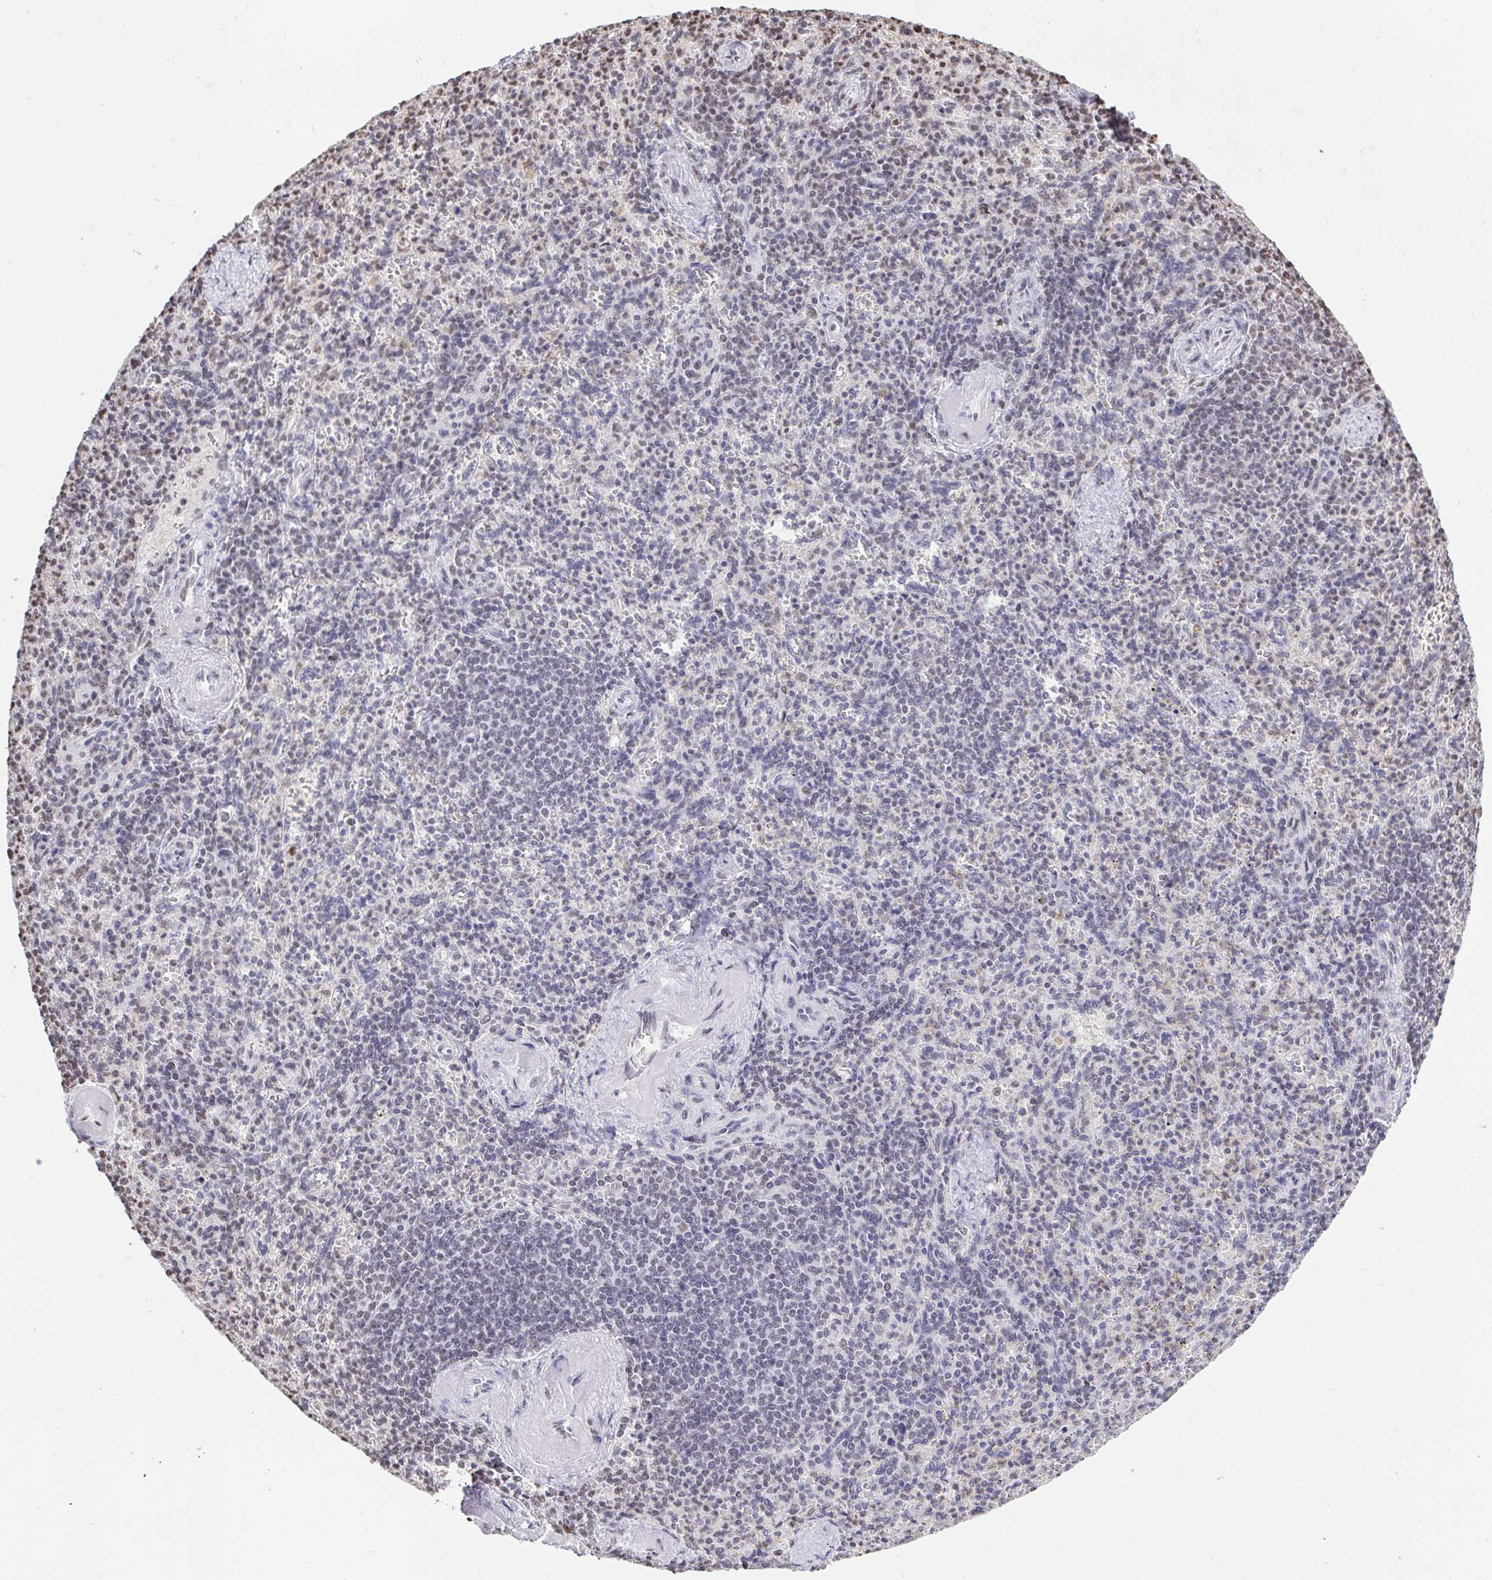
{"staining": {"intensity": "moderate", "quantity": "<25%", "location": "nuclear"}, "tissue": "spleen", "cell_type": "Cells in red pulp", "image_type": "normal", "snomed": [{"axis": "morphology", "description": "Normal tissue, NOS"}, {"axis": "topography", "description": "Spleen"}], "caption": "Brown immunohistochemical staining in benign human spleen demonstrates moderate nuclear positivity in approximately <25% of cells in red pulp. (Stains: DAB (3,3'-diaminobenzidine) in brown, nuclei in blue, Microscopy: brightfield microscopy at high magnification).", "gene": "HNRNPDL", "patient": {"sex": "female", "age": 74}}